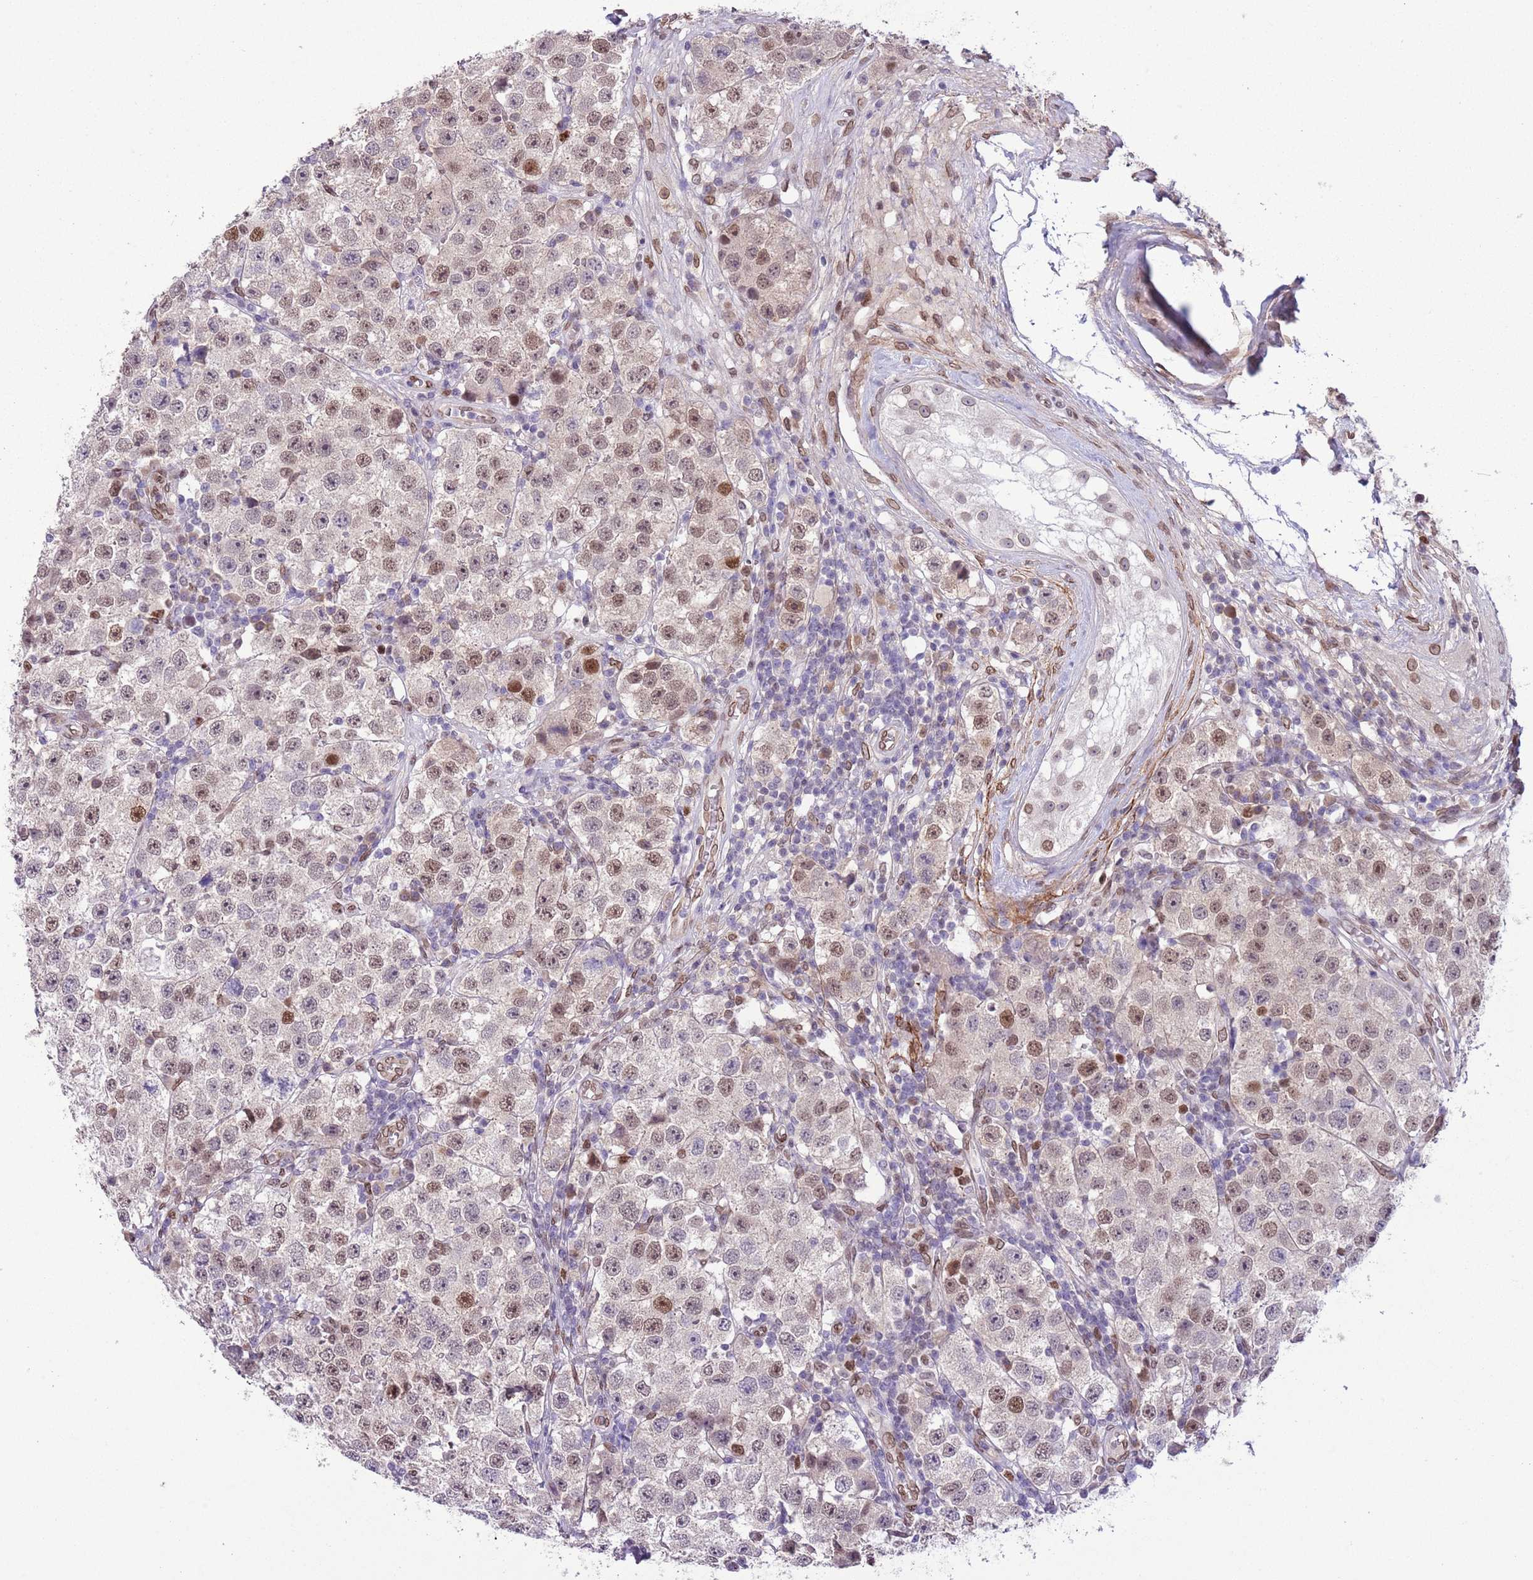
{"staining": {"intensity": "moderate", "quantity": "25%-75%", "location": "nuclear"}, "tissue": "testis cancer", "cell_type": "Tumor cells", "image_type": "cancer", "snomed": [{"axis": "morphology", "description": "Seminoma, NOS"}, {"axis": "topography", "description": "Testis"}], "caption": "Immunohistochemistry (IHC) histopathology image of neoplastic tissue: human testis cancer (seminoma) stained using IHC shows medium levels of moderate protein expression localized specifically in the nuclear of tumor cells, appearing as a nuclear brown color.", "gene": "ZGLP1", "patient": {"sex": "male", "age": 34}}